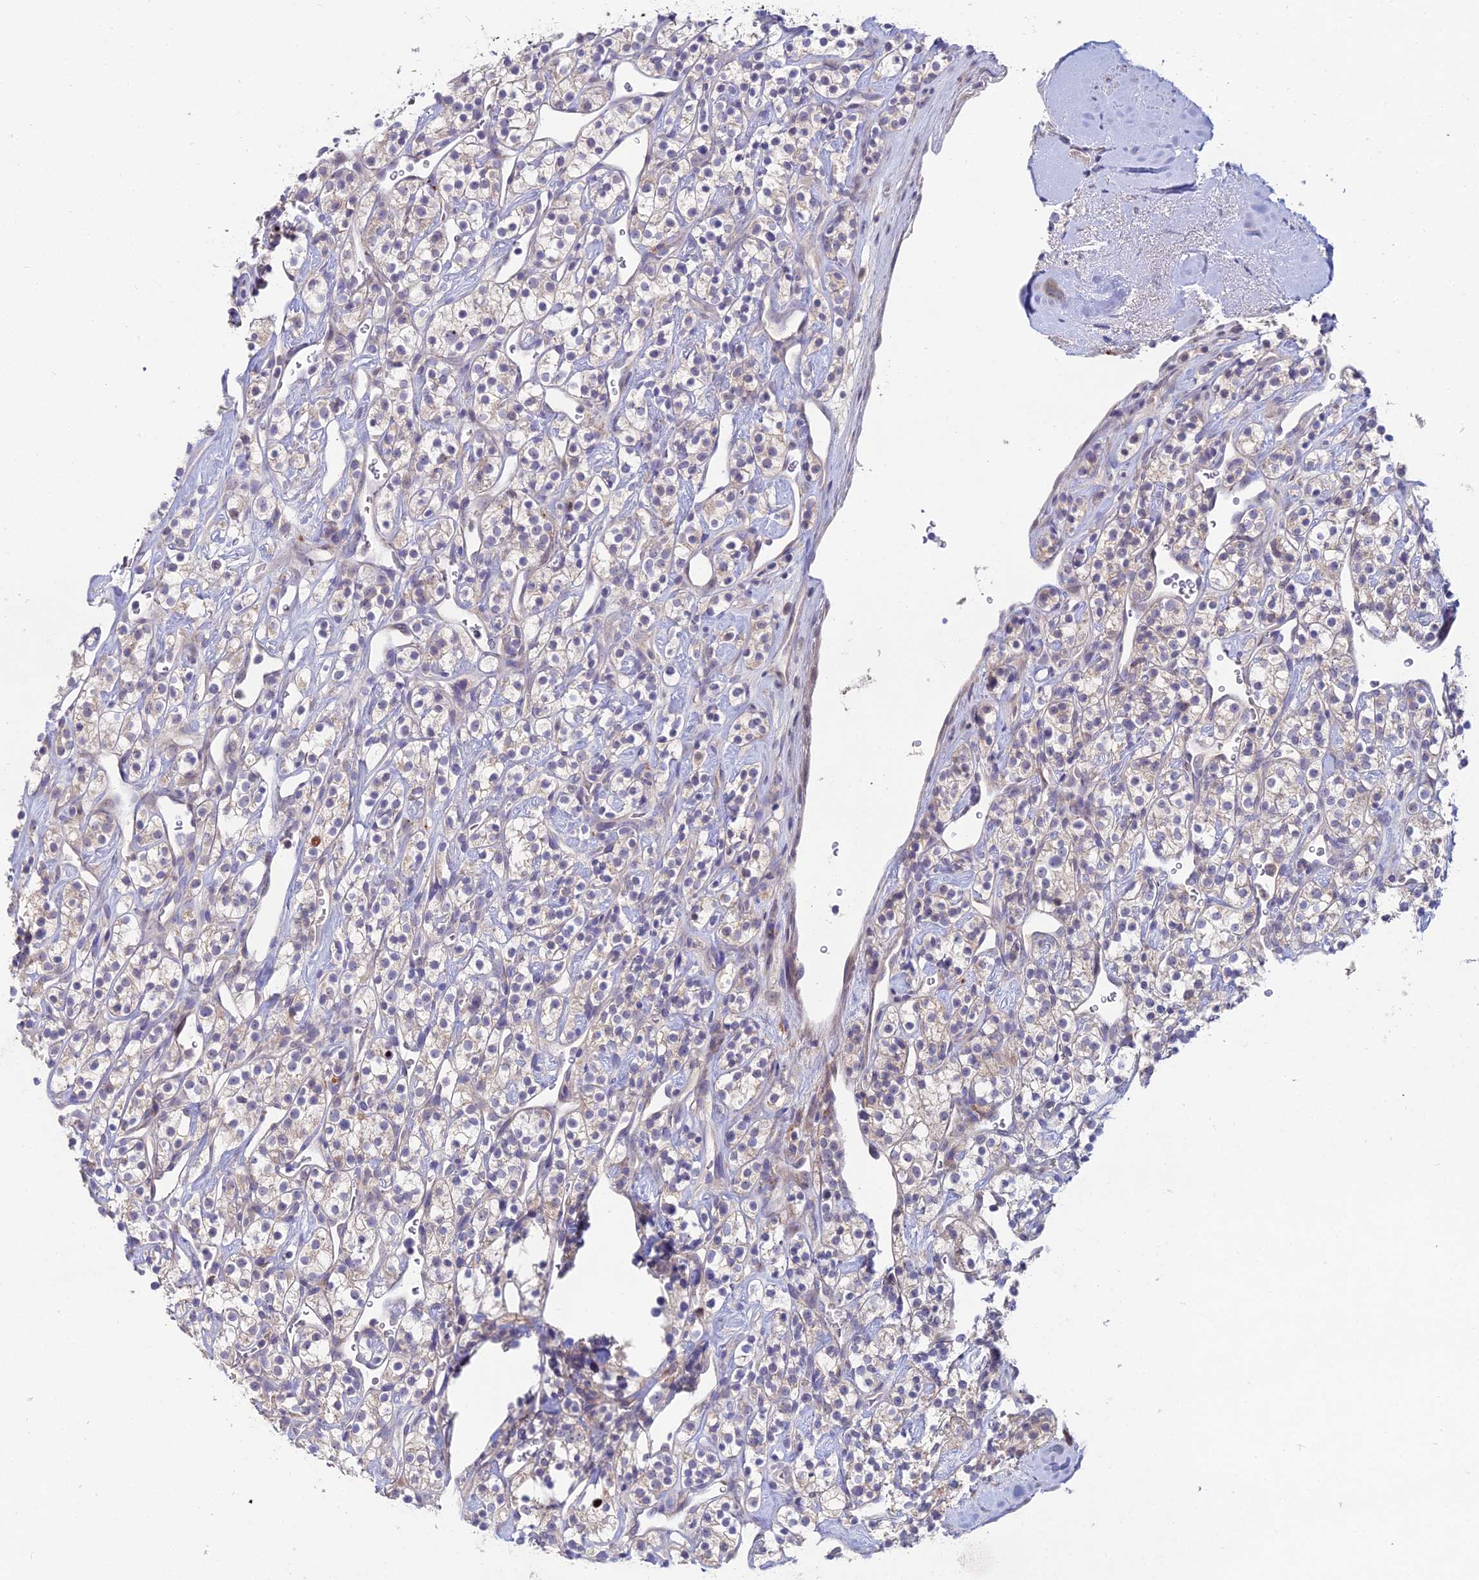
{"staining": {"intensity": "weak", "quantity": "<25%", "location": "cytoplasmic/membranous"}, "tissue": "renal cancer", "cell_type": "Tumor cells", "image_type": "cancer", "snomed": [{"axis": "morphology", "description": "Adenocarcinoma, NOS"}, {"axis": "topography", "description": "Kidney"}], "caption": "The photomicrograph shows no staining of tumor cells in adenocarcinoma (renal).", "gene": "WDR43", "patient": {"sex": "male", "age": 77}}